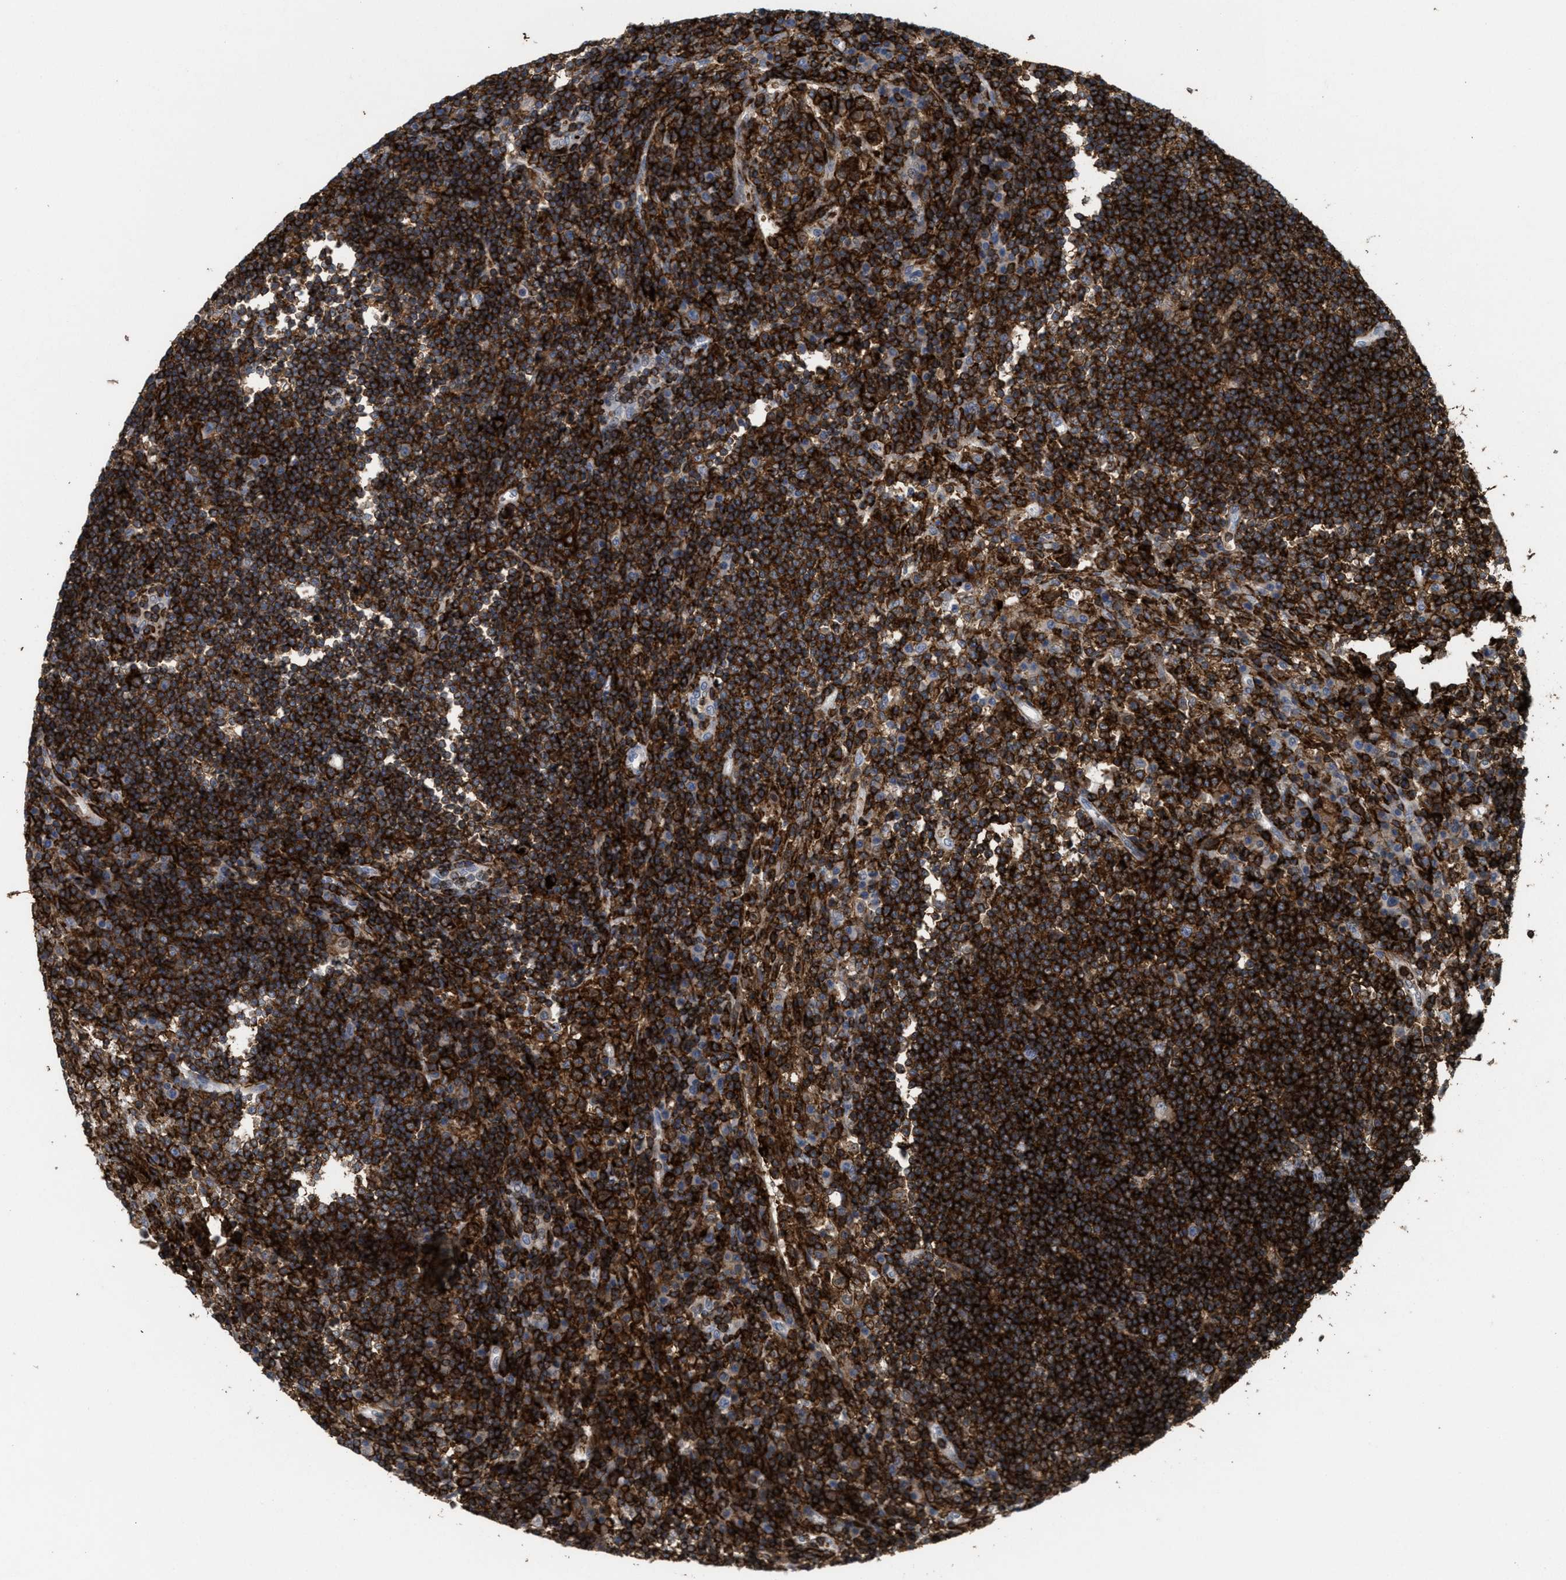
{"staining": {"intensity": "strong", "quantity": ">75%", "location": "cytoplasmic/membranous"}, "tissue": "lymph node", "cell_type": "Germinal center cells", "image_type": "normal", "snomed": [{"axis": "morphology", "description": "Normal tissue, NOS"}, {"axis": "topography", "description": "Lymph node"}], "caption": "A high amount of strong cytoplasmic/membranous expression is seen in about >75% of germinal center cells in benign lymph node.", "gene": "PTPRE", "patient": {"sex": "female", "age": 53}}